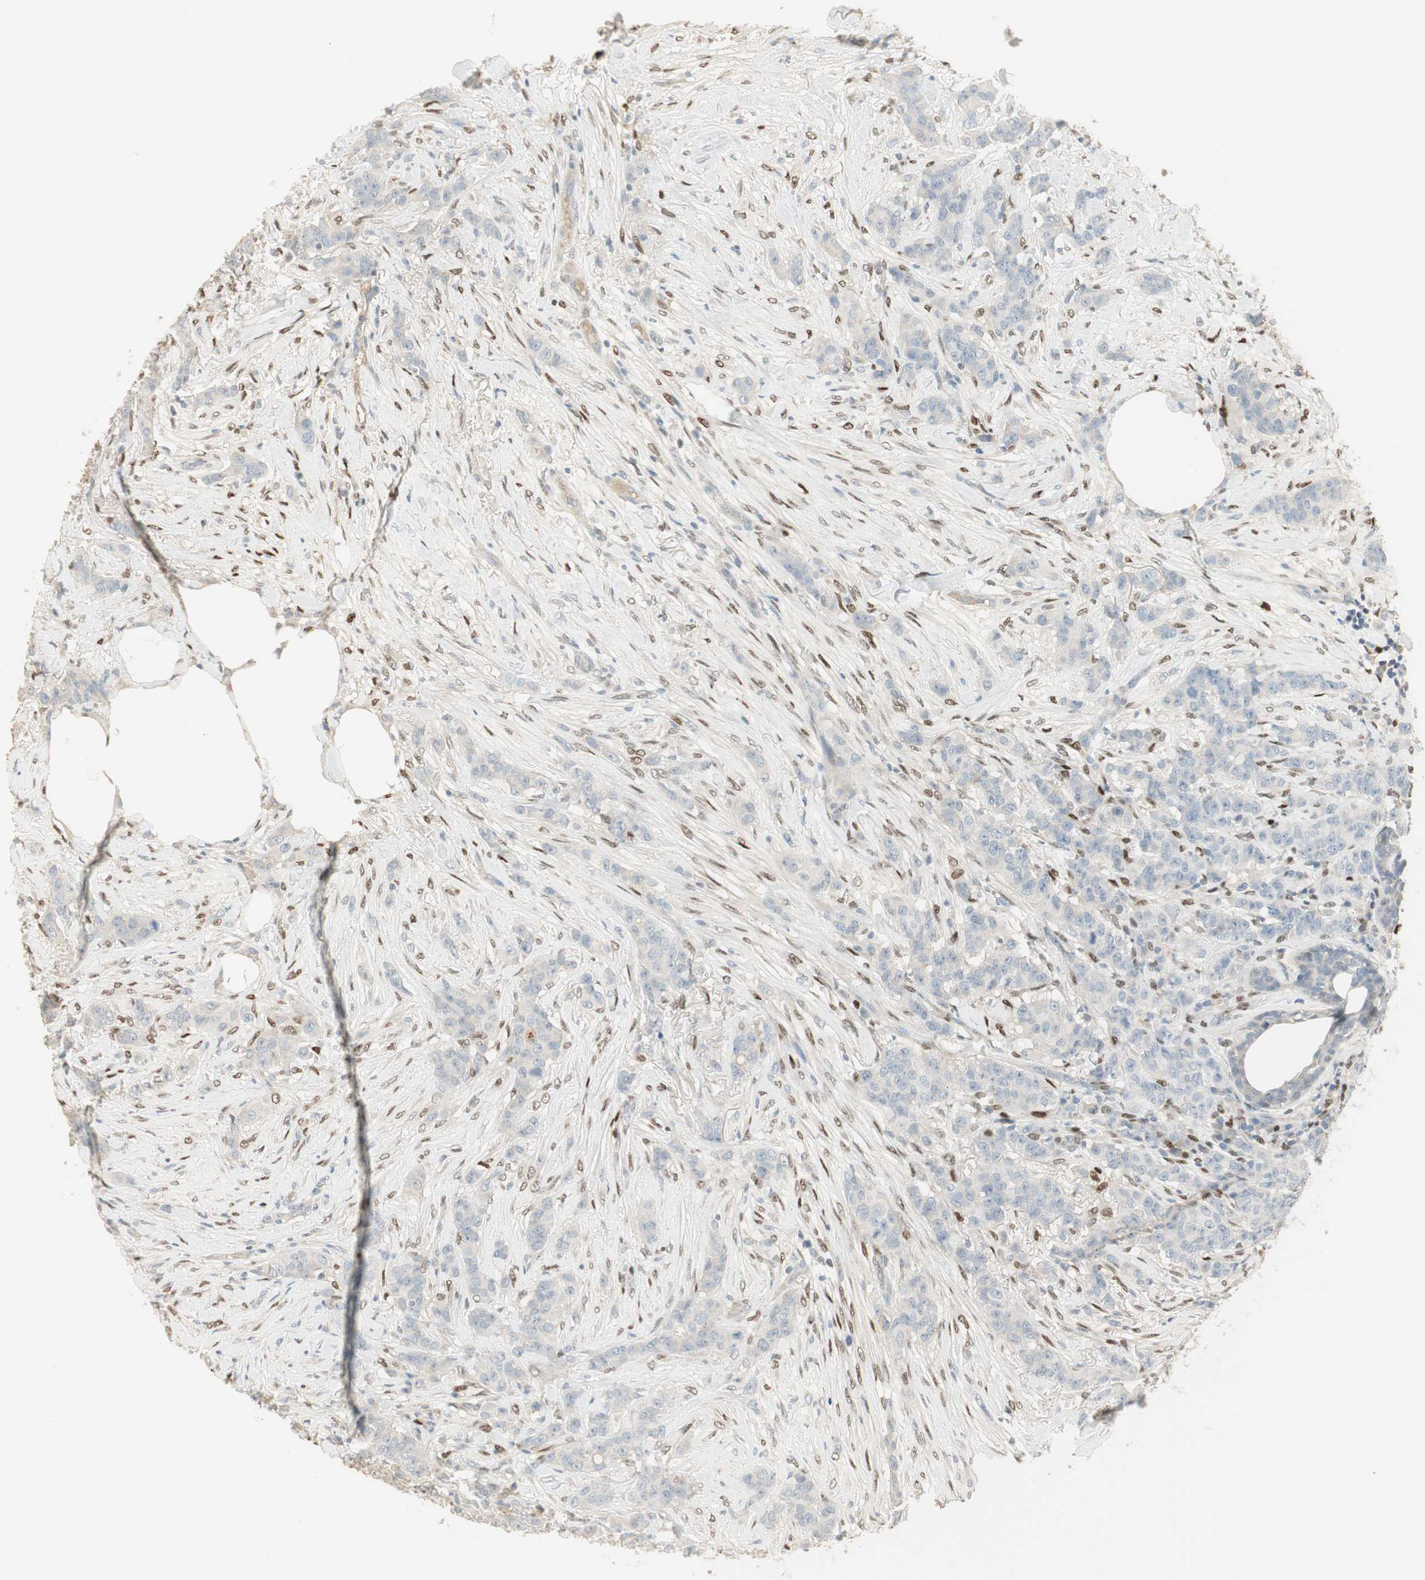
{"staining": {"intensity": "negative", "quantity": "none", "location": "none"}, "tissue": "breast cancer", "cell_type": "Tumor cells", "image_type": "cancer", "snomed": [{"axis": "morphology", "description": "Duct carcinoma"}, {"axis": "topography", "description": "Breast"}], "caption": "High power microscopy image of an IHC histopathology image of breast infiltrating ductal carcinoma, revealing no significant positivity in tumor cells.", "gene": "RUNX2", "patient": {"sex": "female", "age": 40}}